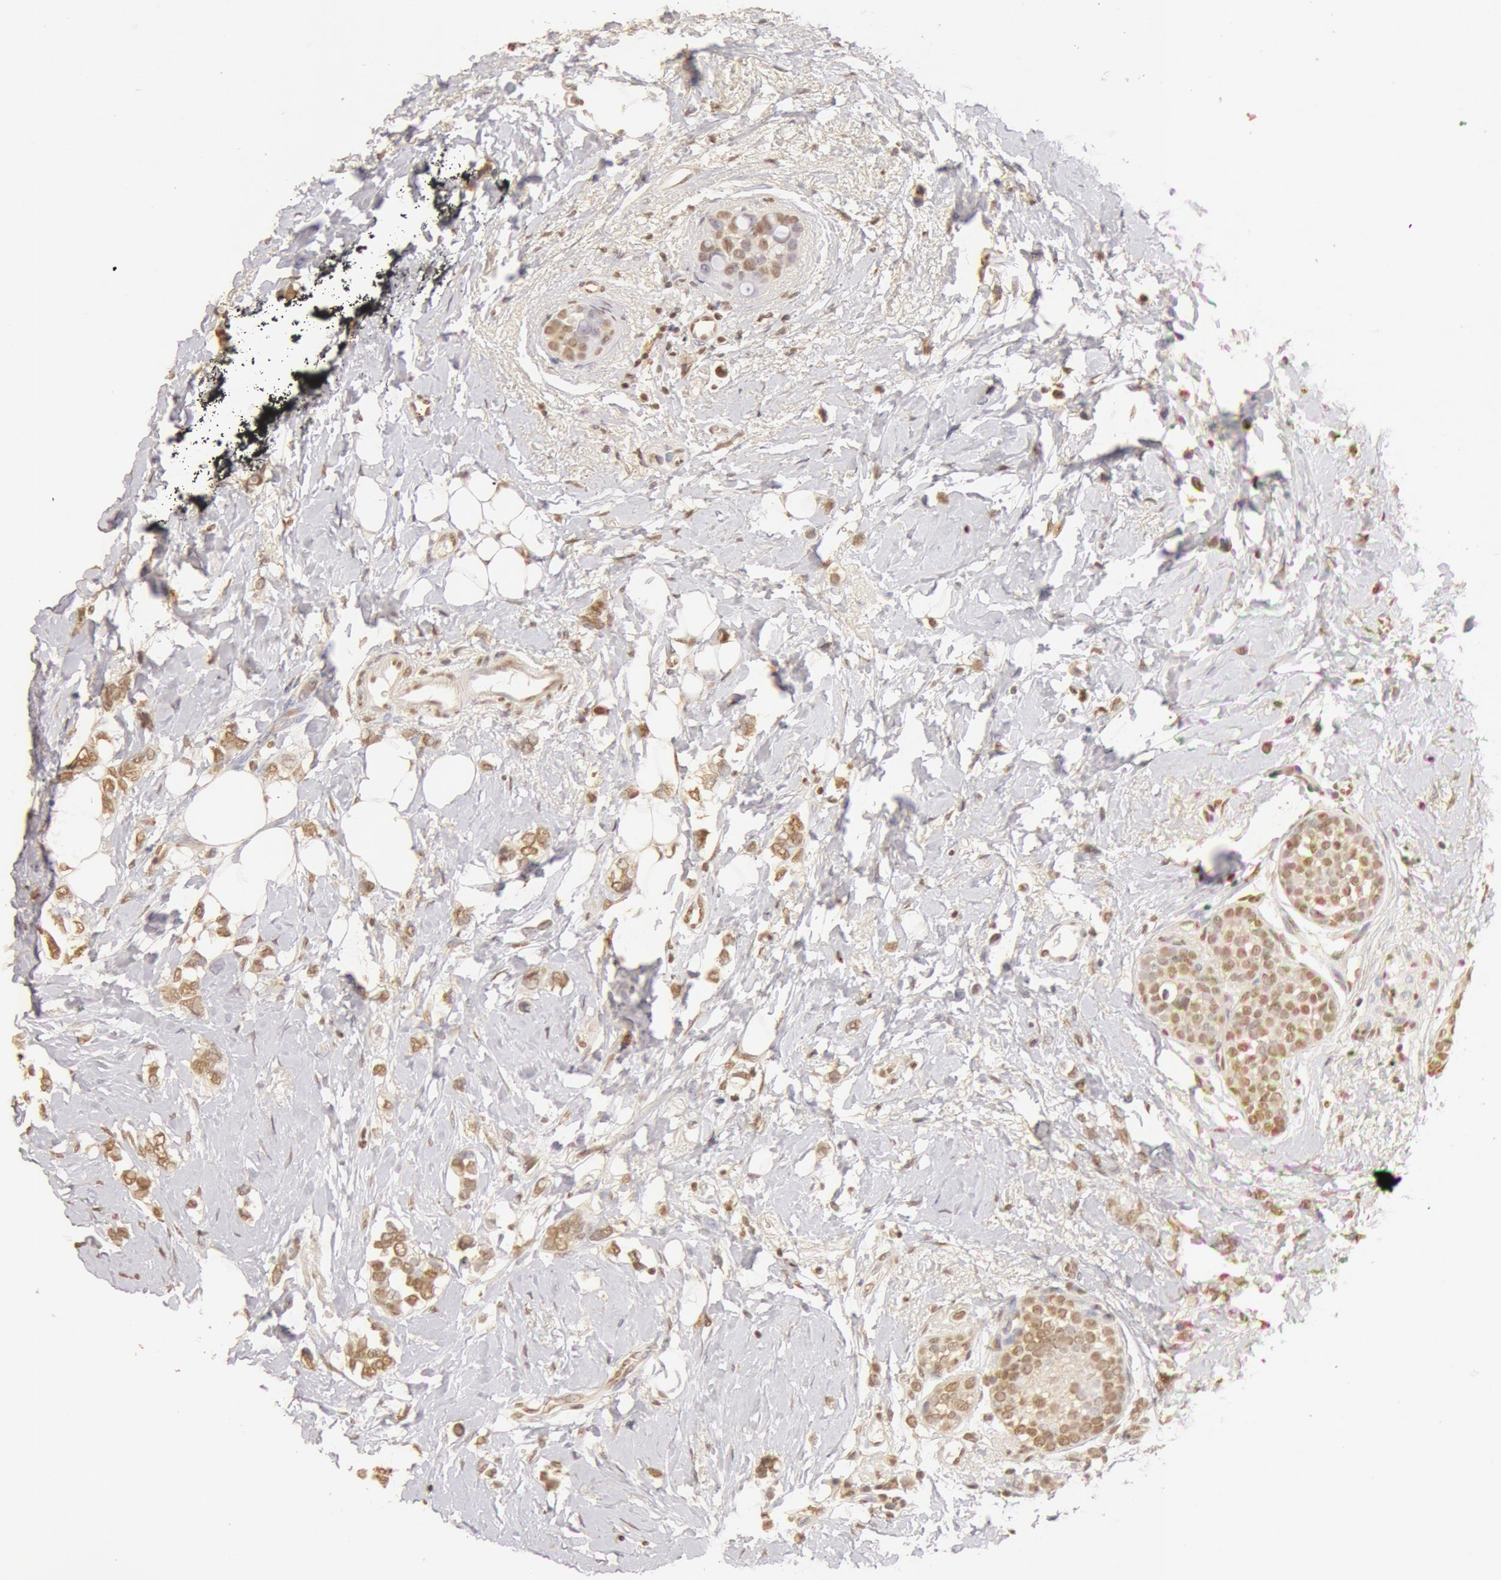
{"staining": {"intensity": "moderate", "quantity": ">75%", "location": "cytoplasmic/membranous,nuclear"}, "tissue": "breast cancer", "cell_type": "Tumor cells", "image_type": "cancer", "snomed": [{"axis": "morphology", "description": "Duct carcinoma"}, {"axis": "topography", "description": "Breast"}], "caption": "Tumor cells display medium levels of moderate cytoplasmic/membranous and nuclear positivity in approximately >75% of cells in infiltrating ductal carcinoma (breast). The staining was performed using DAB (3,3'-diaminobenzidine) to visualize the protein expression in brown, while the nuclei were stained in blue with hematoxylin (Magnification: 20x).", "gene": "SNRNP70", "patient": {"sex": "female", "age": 72}}